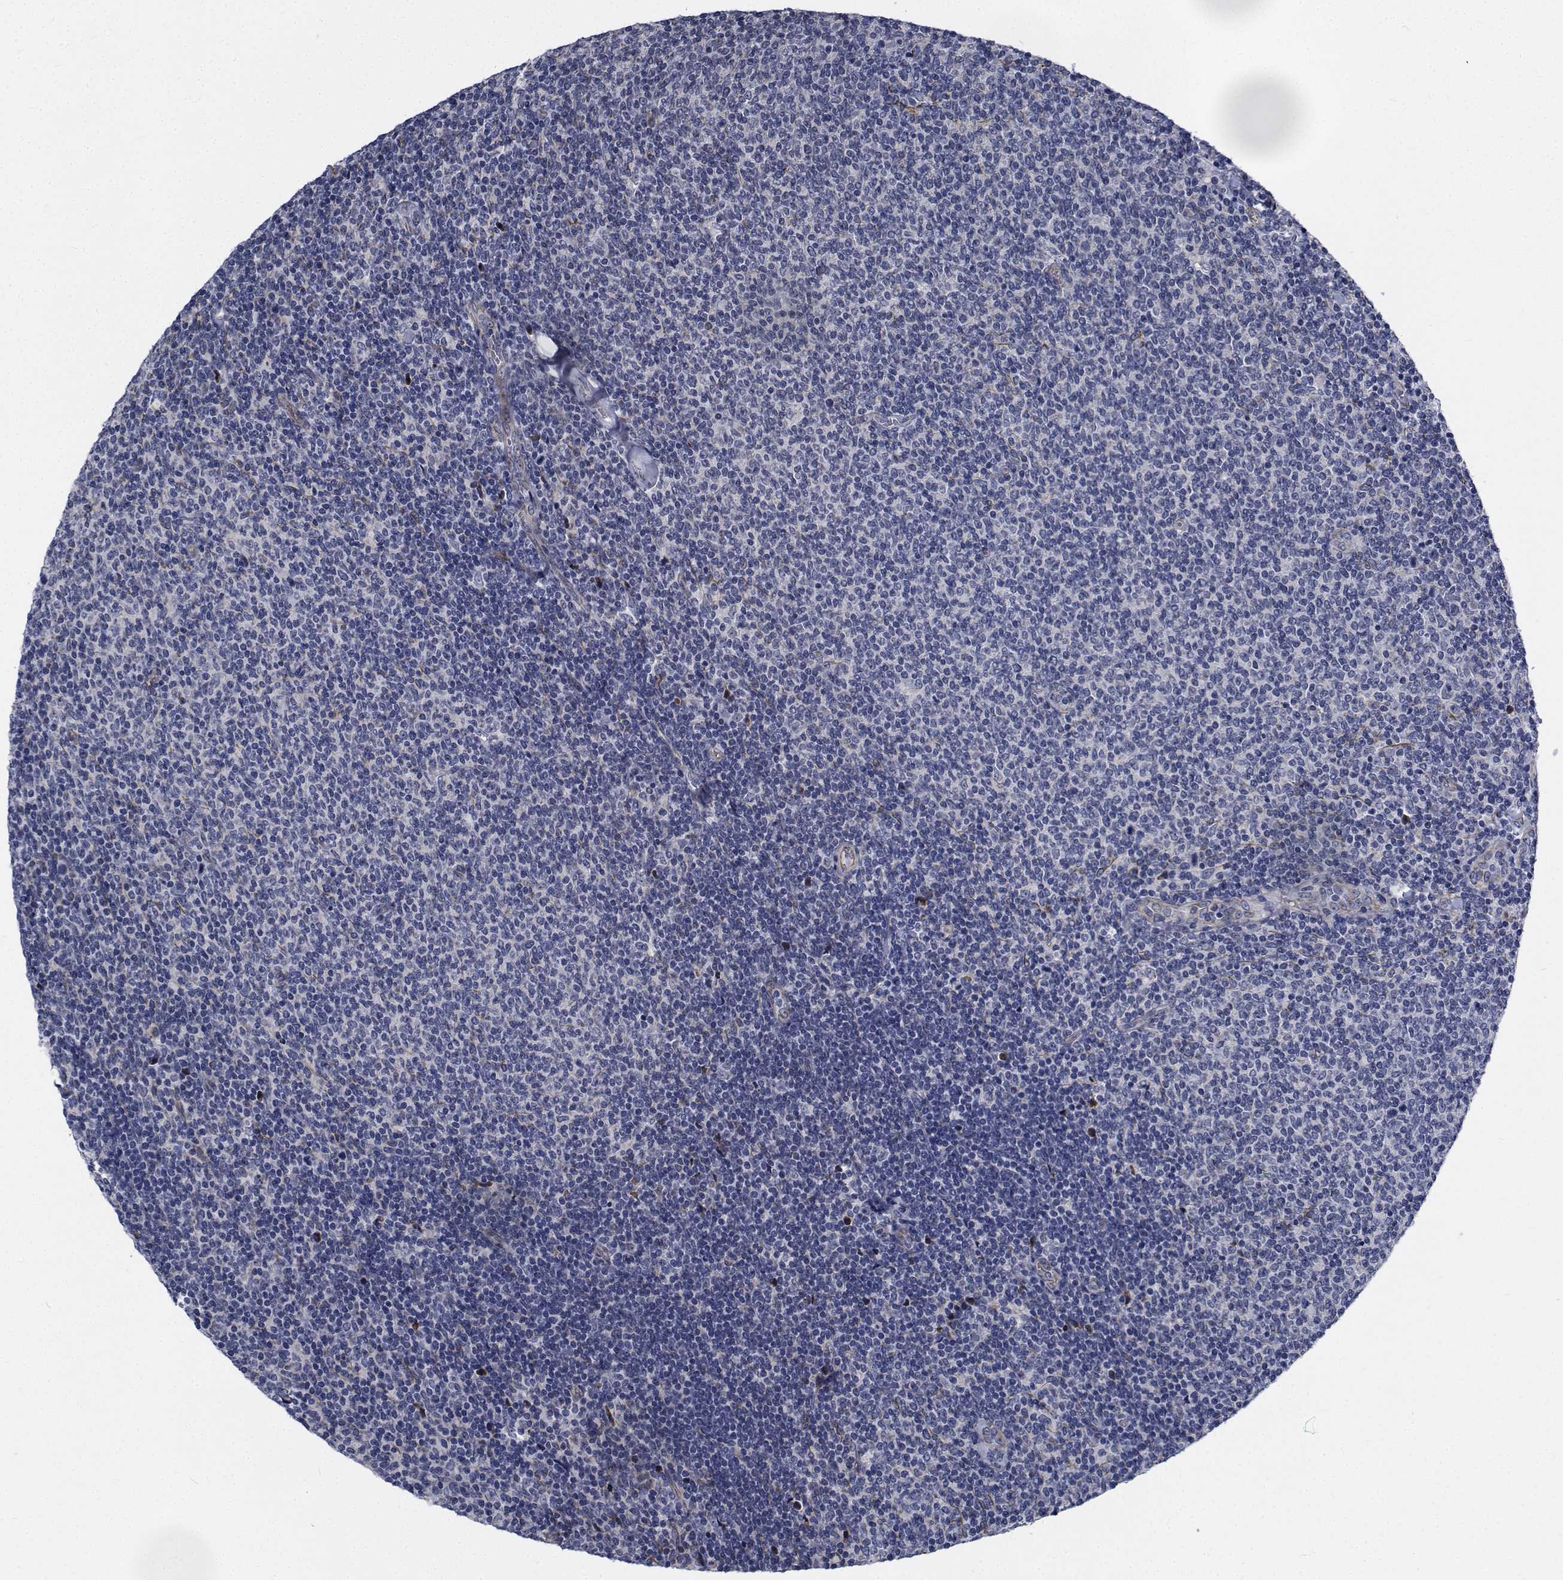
{"staining": {"intensity": "negative", "quantity": "none", "location": "none"}, "tissue": "lymphoma", "cell_type": "Tumor cells", "image_type": "cancer", "snomed": [{"axis": "morphology", "description": "Malignant lymphoma, non-Hodgkin's type, Low grade"}, {"axis": "topography", "description": "Lymph node"}], "caption": "Tumor cells are negative for brown protein staining in malignant lymphoma, non-Hodgkin's type (low-grade).", "gene": "TTBK1", "patient": {"sex": "male", "age": 52}}